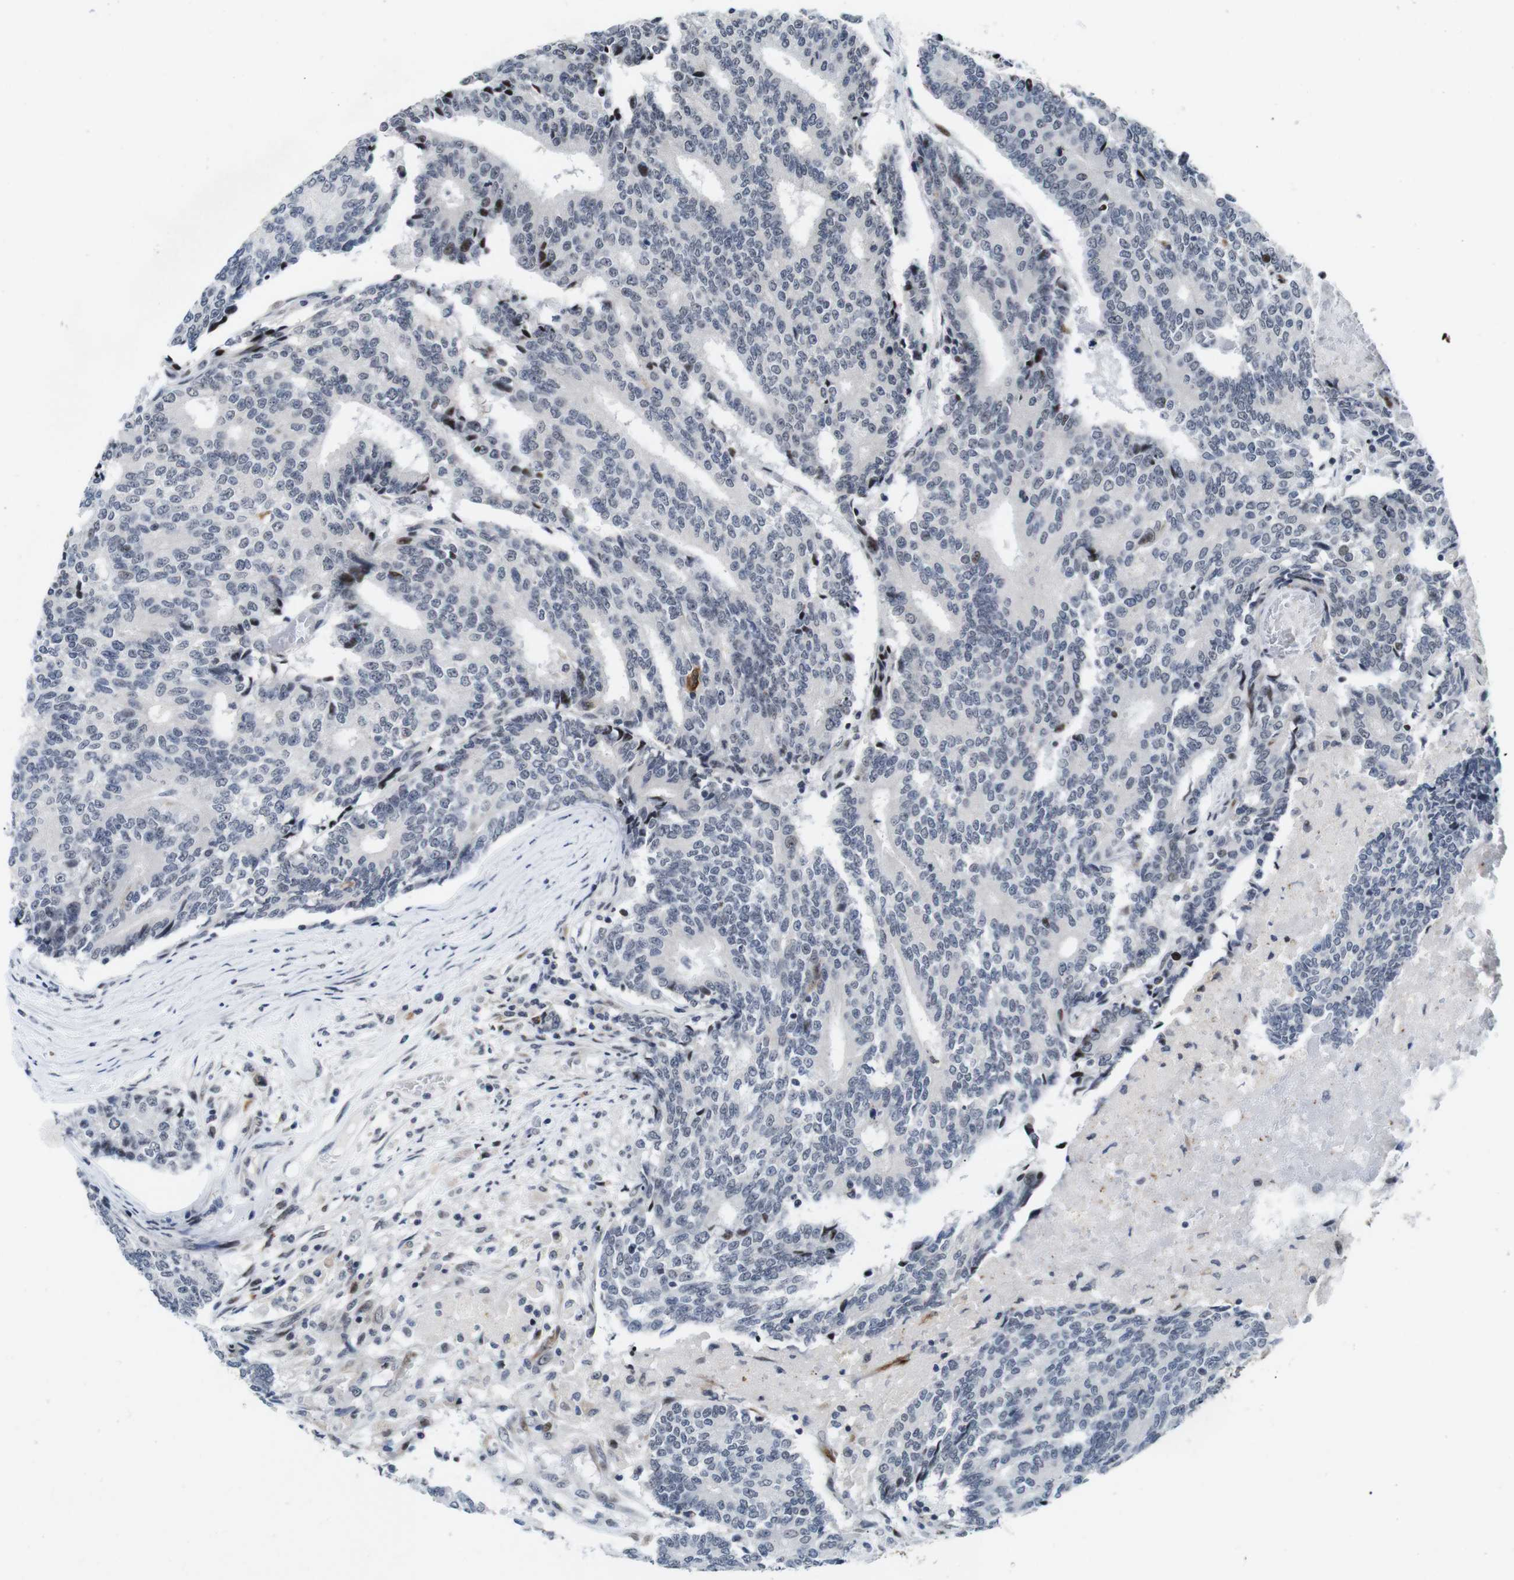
{"staining": {"intensity": "moderate", "quantity": "<25%", "location": "nuclear"}, "tissue": "prostate cancer", "cell_type": "Tumor cells", "image_type": "cancer", "snomed": [{"axis": "morphology", "description": "Normal tissue, NOS"}, {"axis": "morphology", "description": "Adenocarcinoma, High grade"}, {"axis": "topography", "description": "Prostate"}, {"axis": "topography", "description": "Seminal veicle"}], "caption": "IHC image of prostate cancer (adenocarcinoma (high-grade)) stained for a protein (brown), which reveals low levels of moderate nuclear expression in about <25% of tumor cells.", "gene": "EIF4G1", "patient": {"sex": "male", "age": 55}}